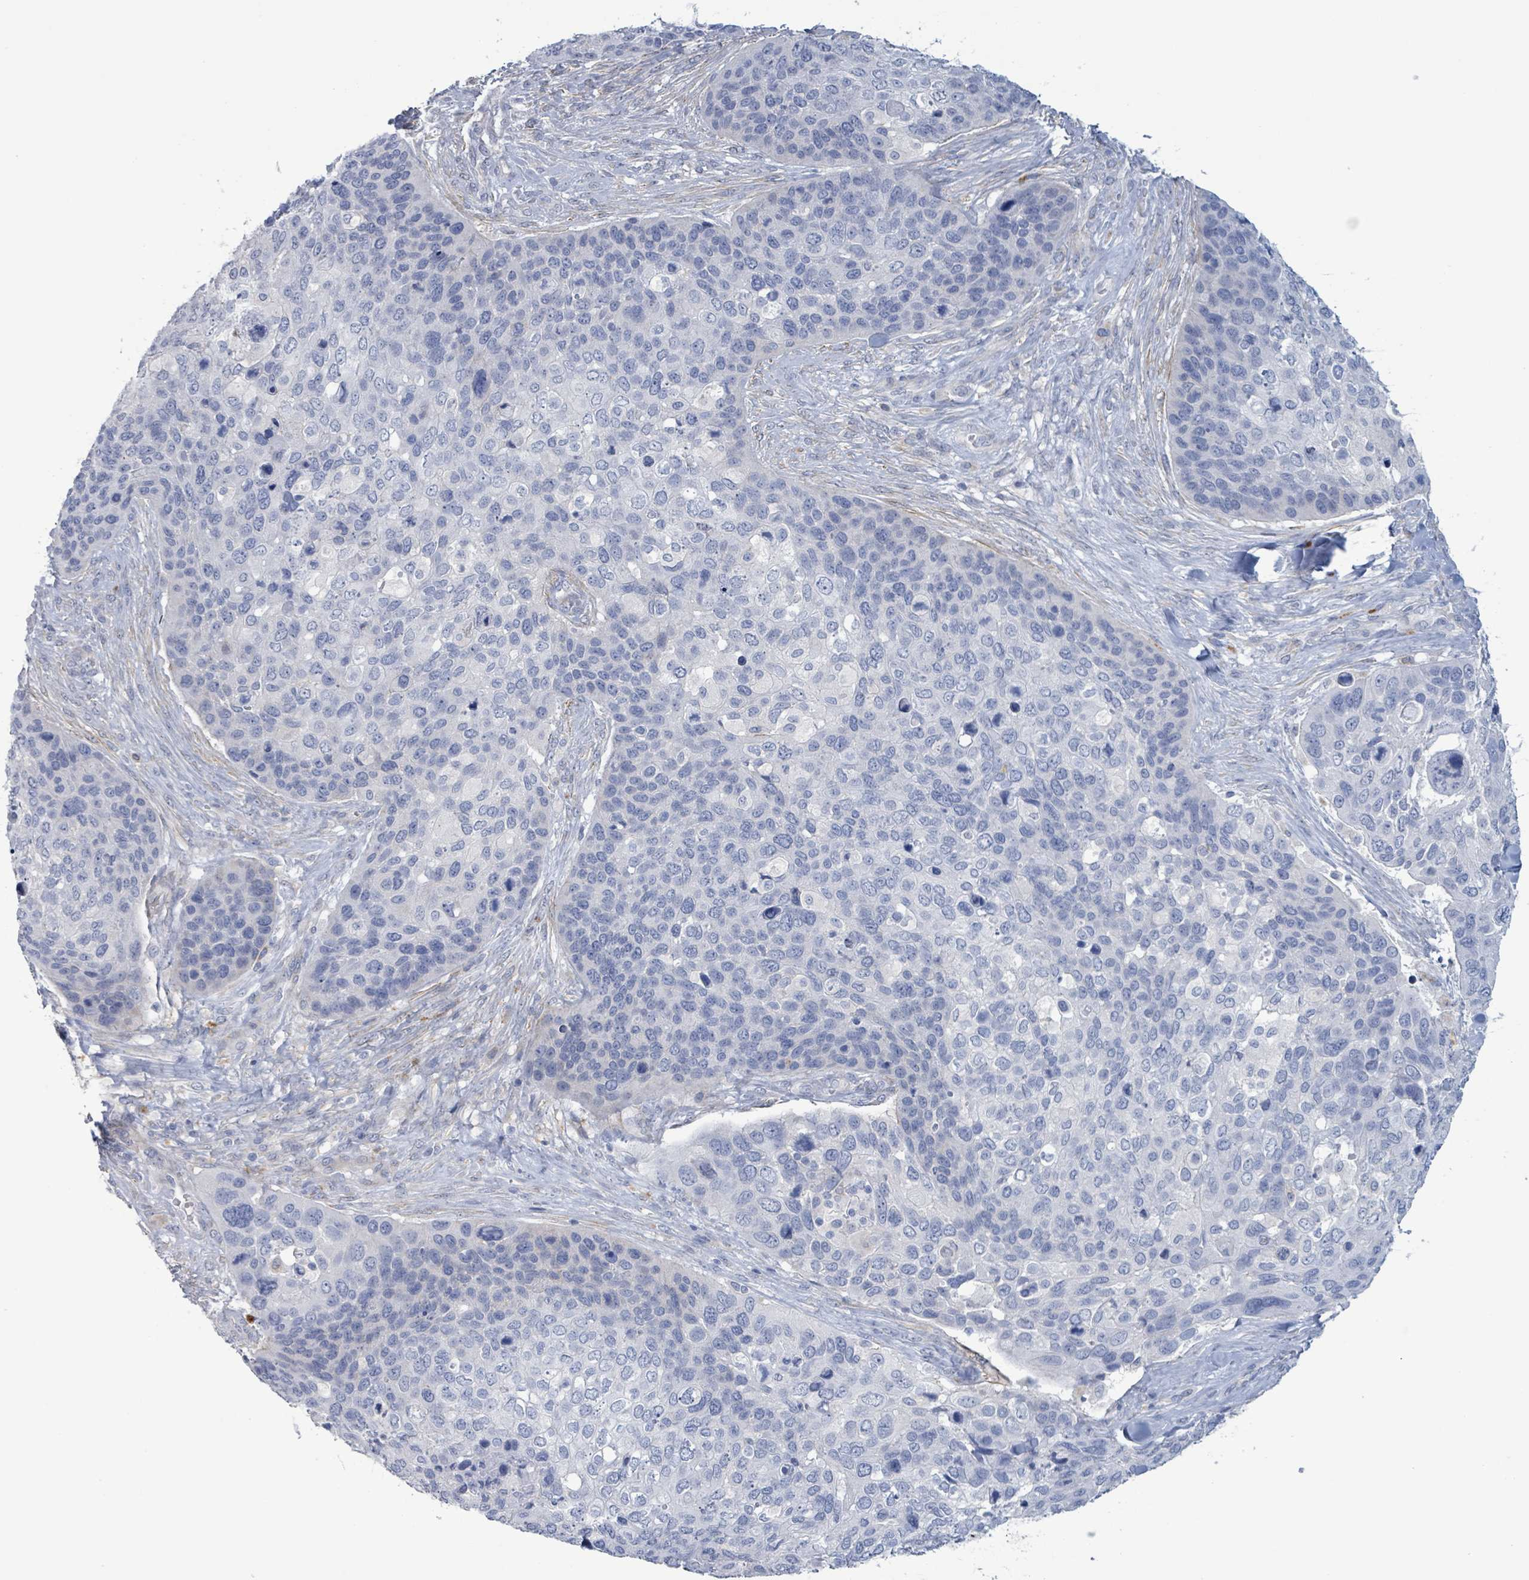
{"staining": {"intensity": "negative", "quantity": "none", "location": "none"}, "tissue": "skin cancer", "cell_type": "Tumor cells", "image_type": "cancer", "snomed": [{"axis": "morphology", "description": "Basal cell carcinoma"}, {"axis": "topography", "description": "Skin"}], "caption": "Micrograph shows no significant protein expression in tumor cells of skin cancer.", "gene": "PKLR", "patient": {"sex": "female", "age": 74}}